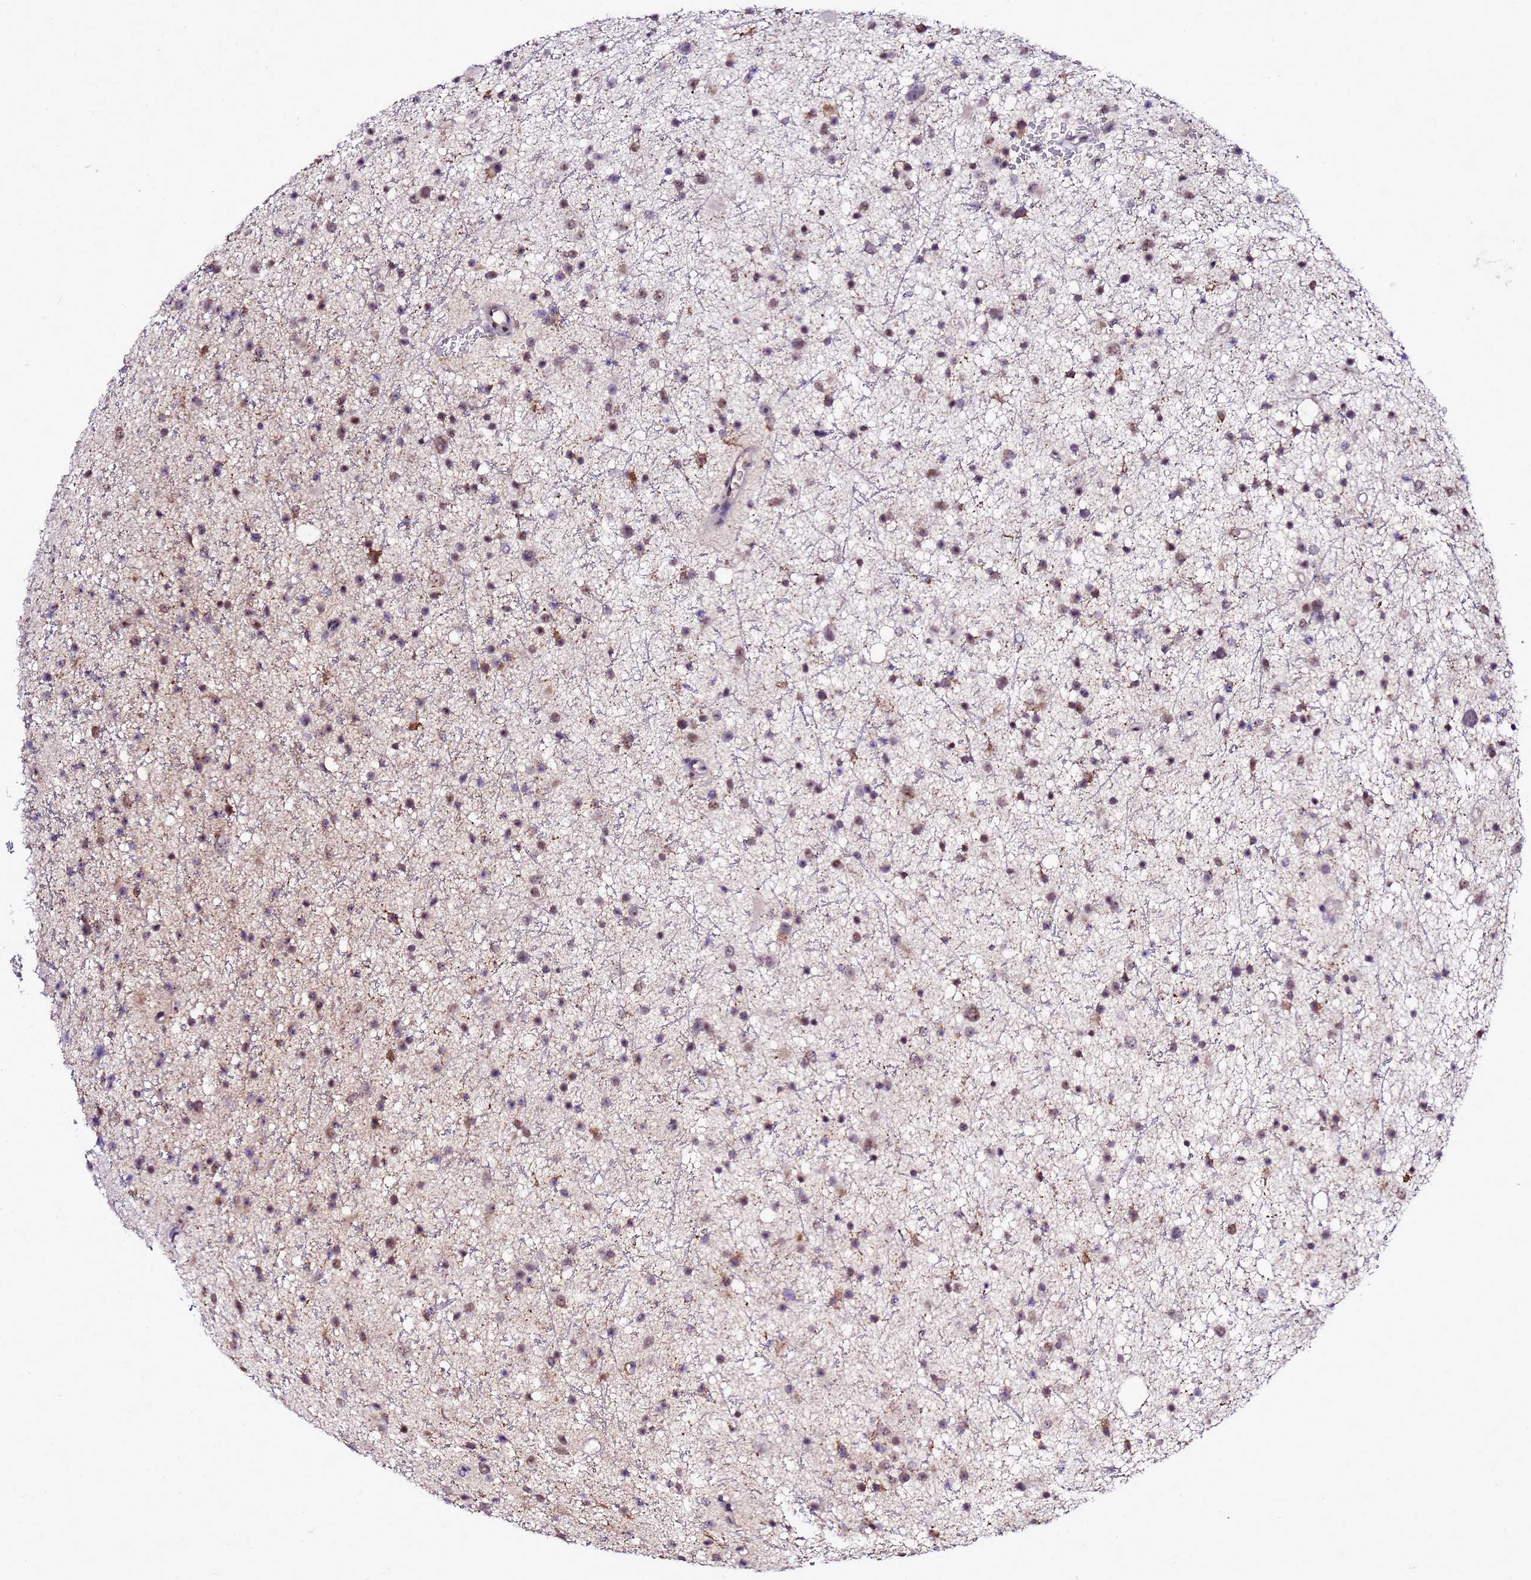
{"staining": {"intensity": "moderate", "quantity": "25%-75%", "location": "nuclear"}, "tissue": "glioma", "cell_type": "Tumor cells", "image_type": "cancer", "snomed": [{"axis": "morphology", "description": "Glioma, malignant, Low grade"}, {"axis": "topography", "description": "Cerebral cortex"}], "caption": "Protein expression analysis of malignant glioma (low-grade) displays moderate nuclear staining in approximately 25%-75% of tumor cells.", "gene": "C19orf47", "patient": {"sex": "female", "age": 39}}